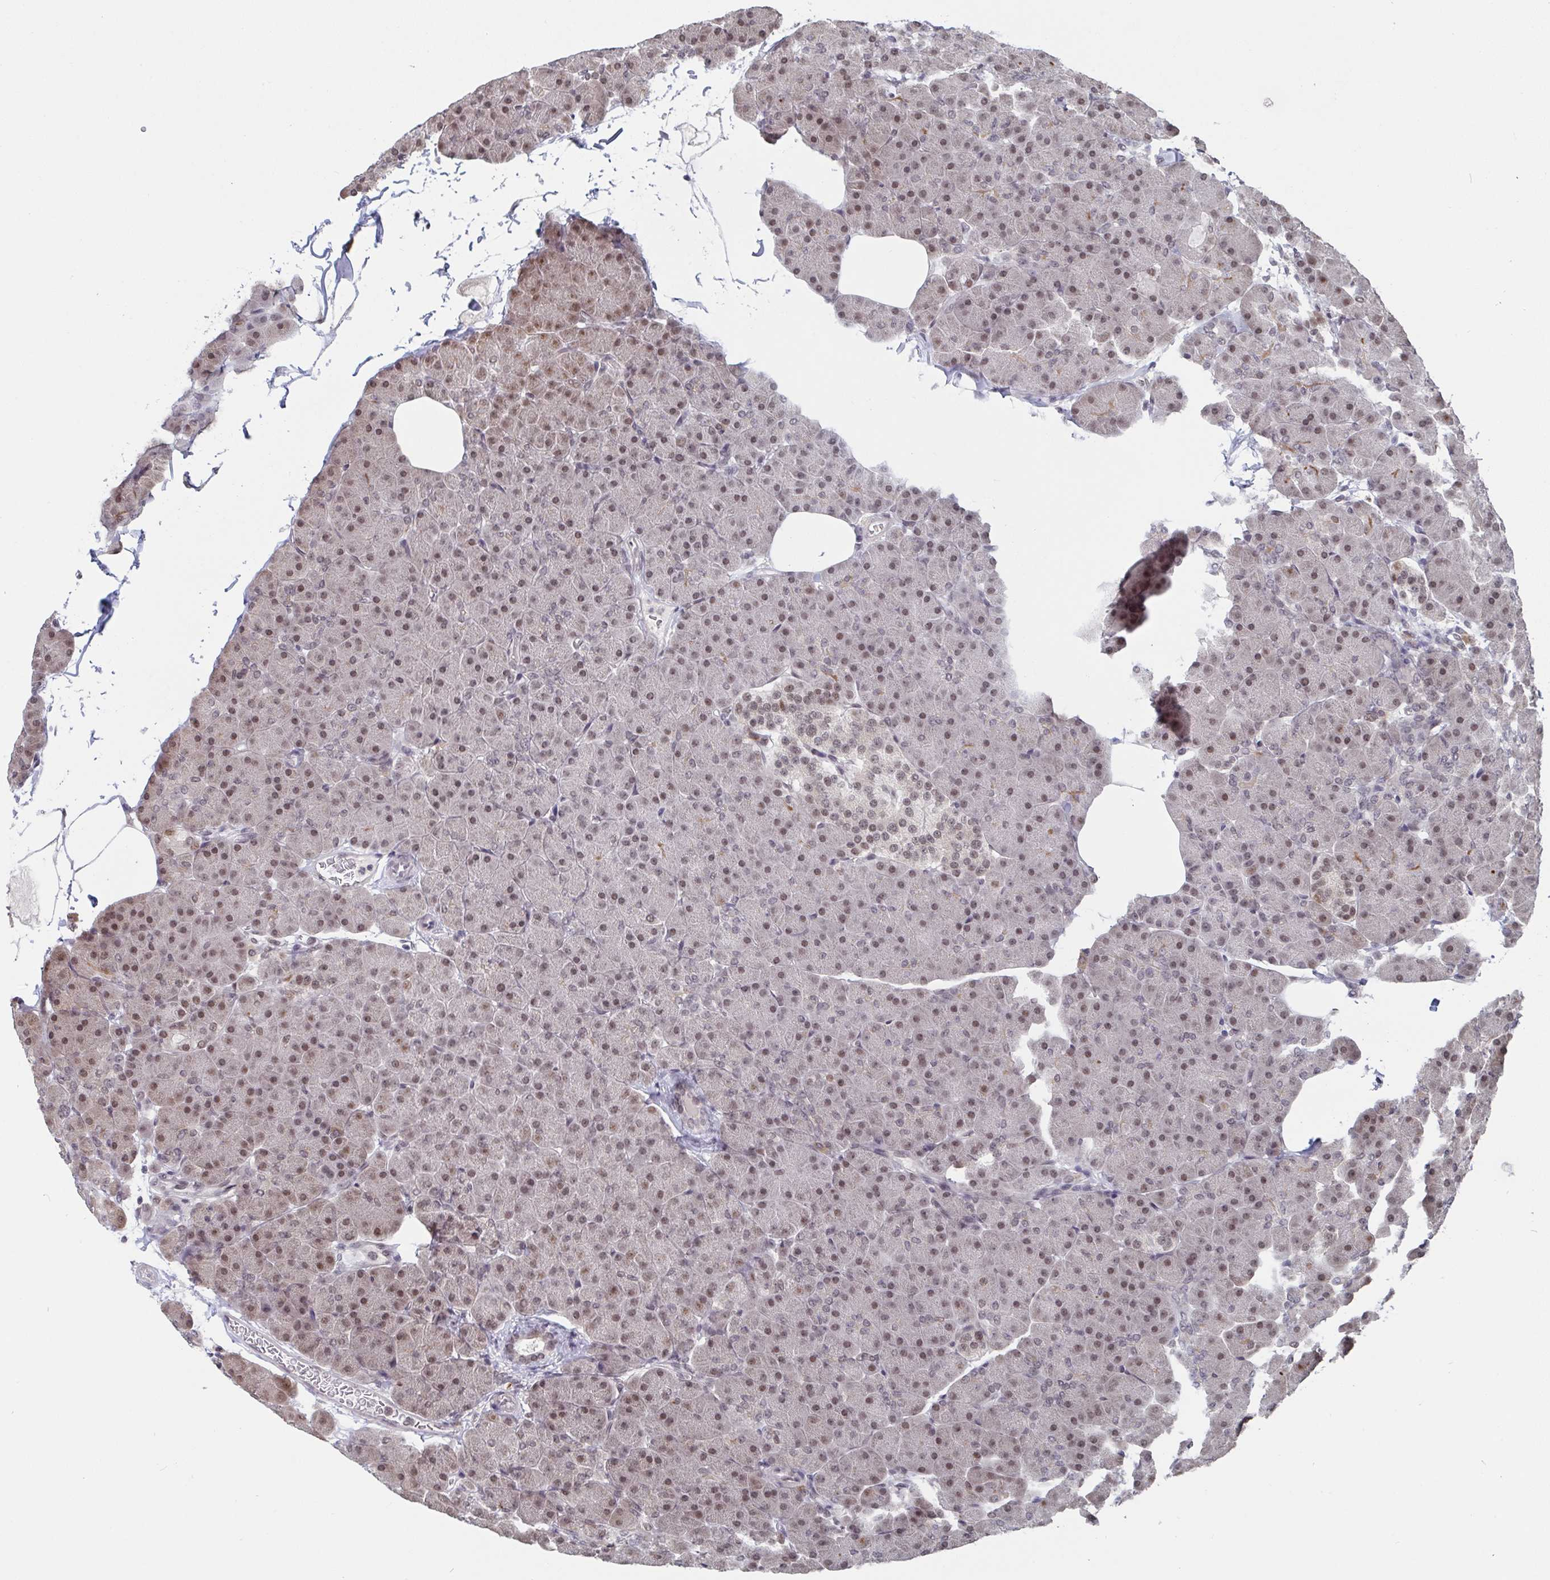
{"staining": {"intensity": "moderate", "quantity": ">75%", "location": "nuclear"}, "tissue": "pancreas", "cell_type": "Exocrine glandular cells", "image_type": "normal", "snomed": [{"axis": "morphology", "description": "Normal tissue, NOS"}, {"axis": "topography", "description": "Pancreas"}], "caption": "The histopathology image demonstrates staining of benign pancreas, revealing moderate nuclear protein staining (brown color) within exocrine glandular cells. The staining is performed using DAB (3,3'-diaminobenzidine) brown chromogen to label protein expression. The nuclei are counter-stained blue using hematoxylin.", "gene": "JMJD1C", "patient": {"sex": "male", "age": 35}}